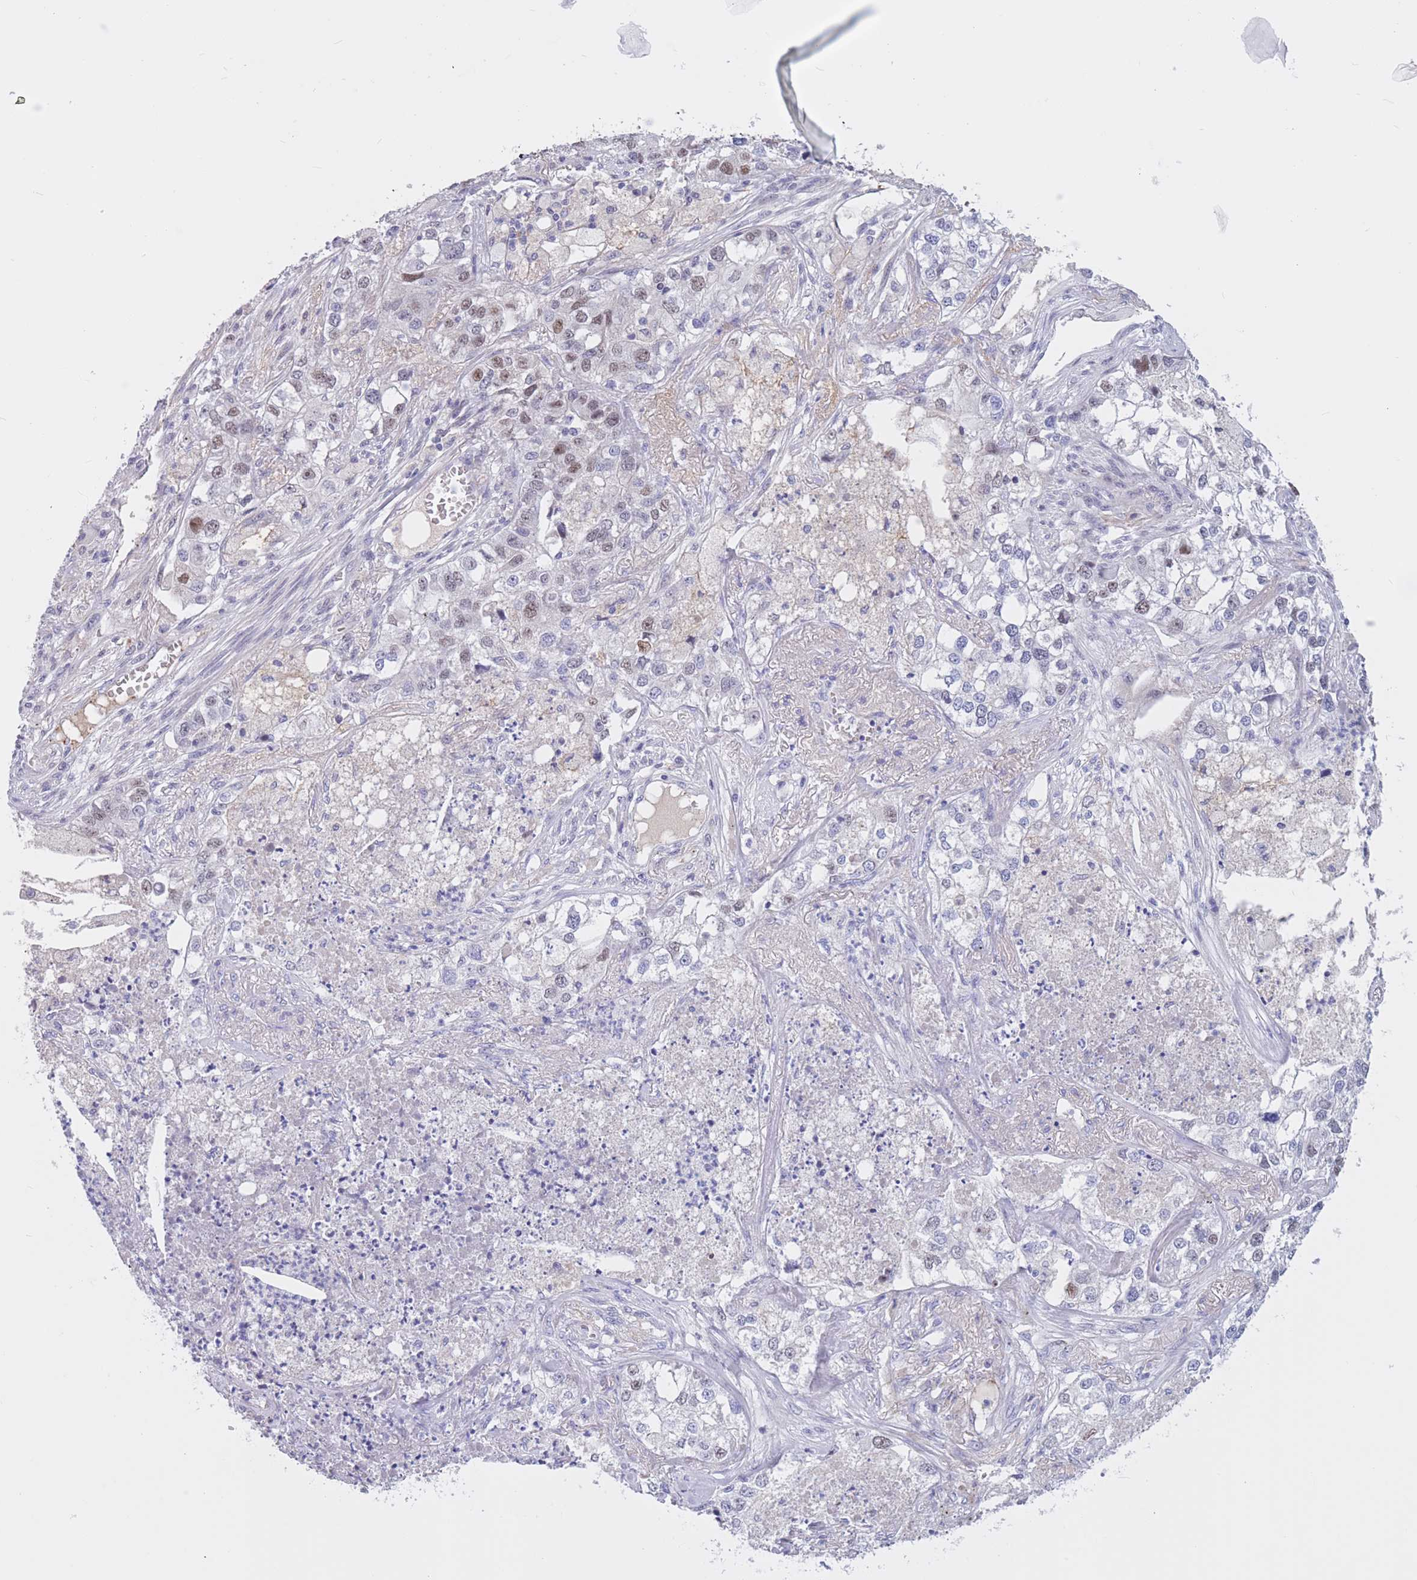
{"staining": {"intensity": "moderate", "quantity": "<25%", "location": "nuclear"}, "tissue": "lung cancer", "cell_type": "Tumor cells", "image_type": "cancer", "snomed": [{"axis": "morphology", "description": "Adenocarcinoma, NOS"}, {"axis": "topography", "description": "Lung"}], "caption": "A brown stain shows moderate nuclear expression of a protein in human lung cancer (adenocarcinoma) tumor cells.", "gene": "BOP1", "patient": {"sex": "male", "age": 49}}